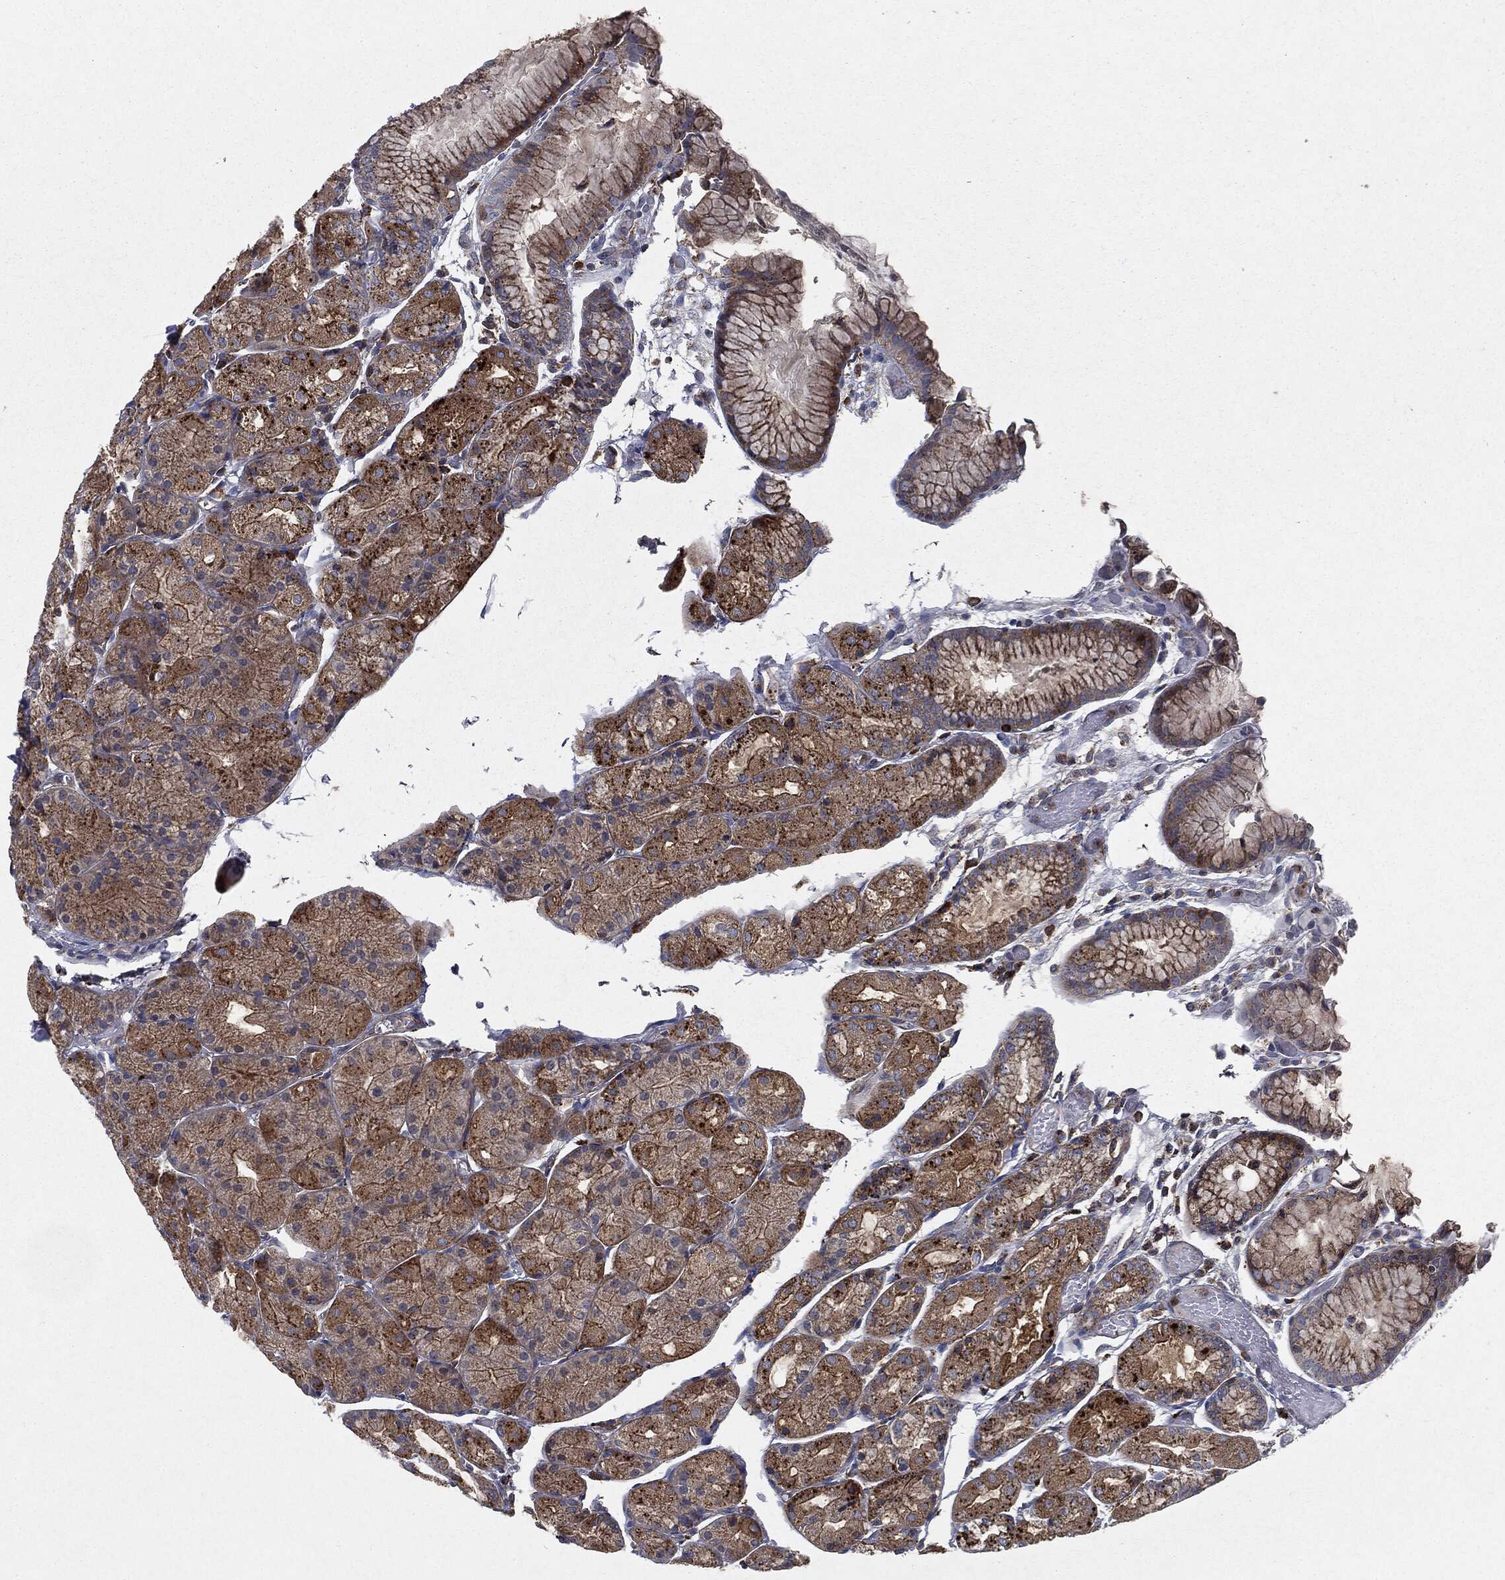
{"staining": {"intensity": "strong", "quantity": "25%-75%", "location": "cytoplasmic/membranous"}, "tissue": "stomach", "cell_type": "Glandular cells", "image_type": "normal", "snomed": [{"axis": "morphology", "description": "Normal tissue, NOS"}, {"axis": "topography", "description": "Stomach, upper"}], "caption": "Glandular cells exhibit strong cytoplasmic/membranous staining in about 25%-75% of cells in normal stomach.", "gene": "CTSA", "patient": {"sex": "male", "age": 72}}